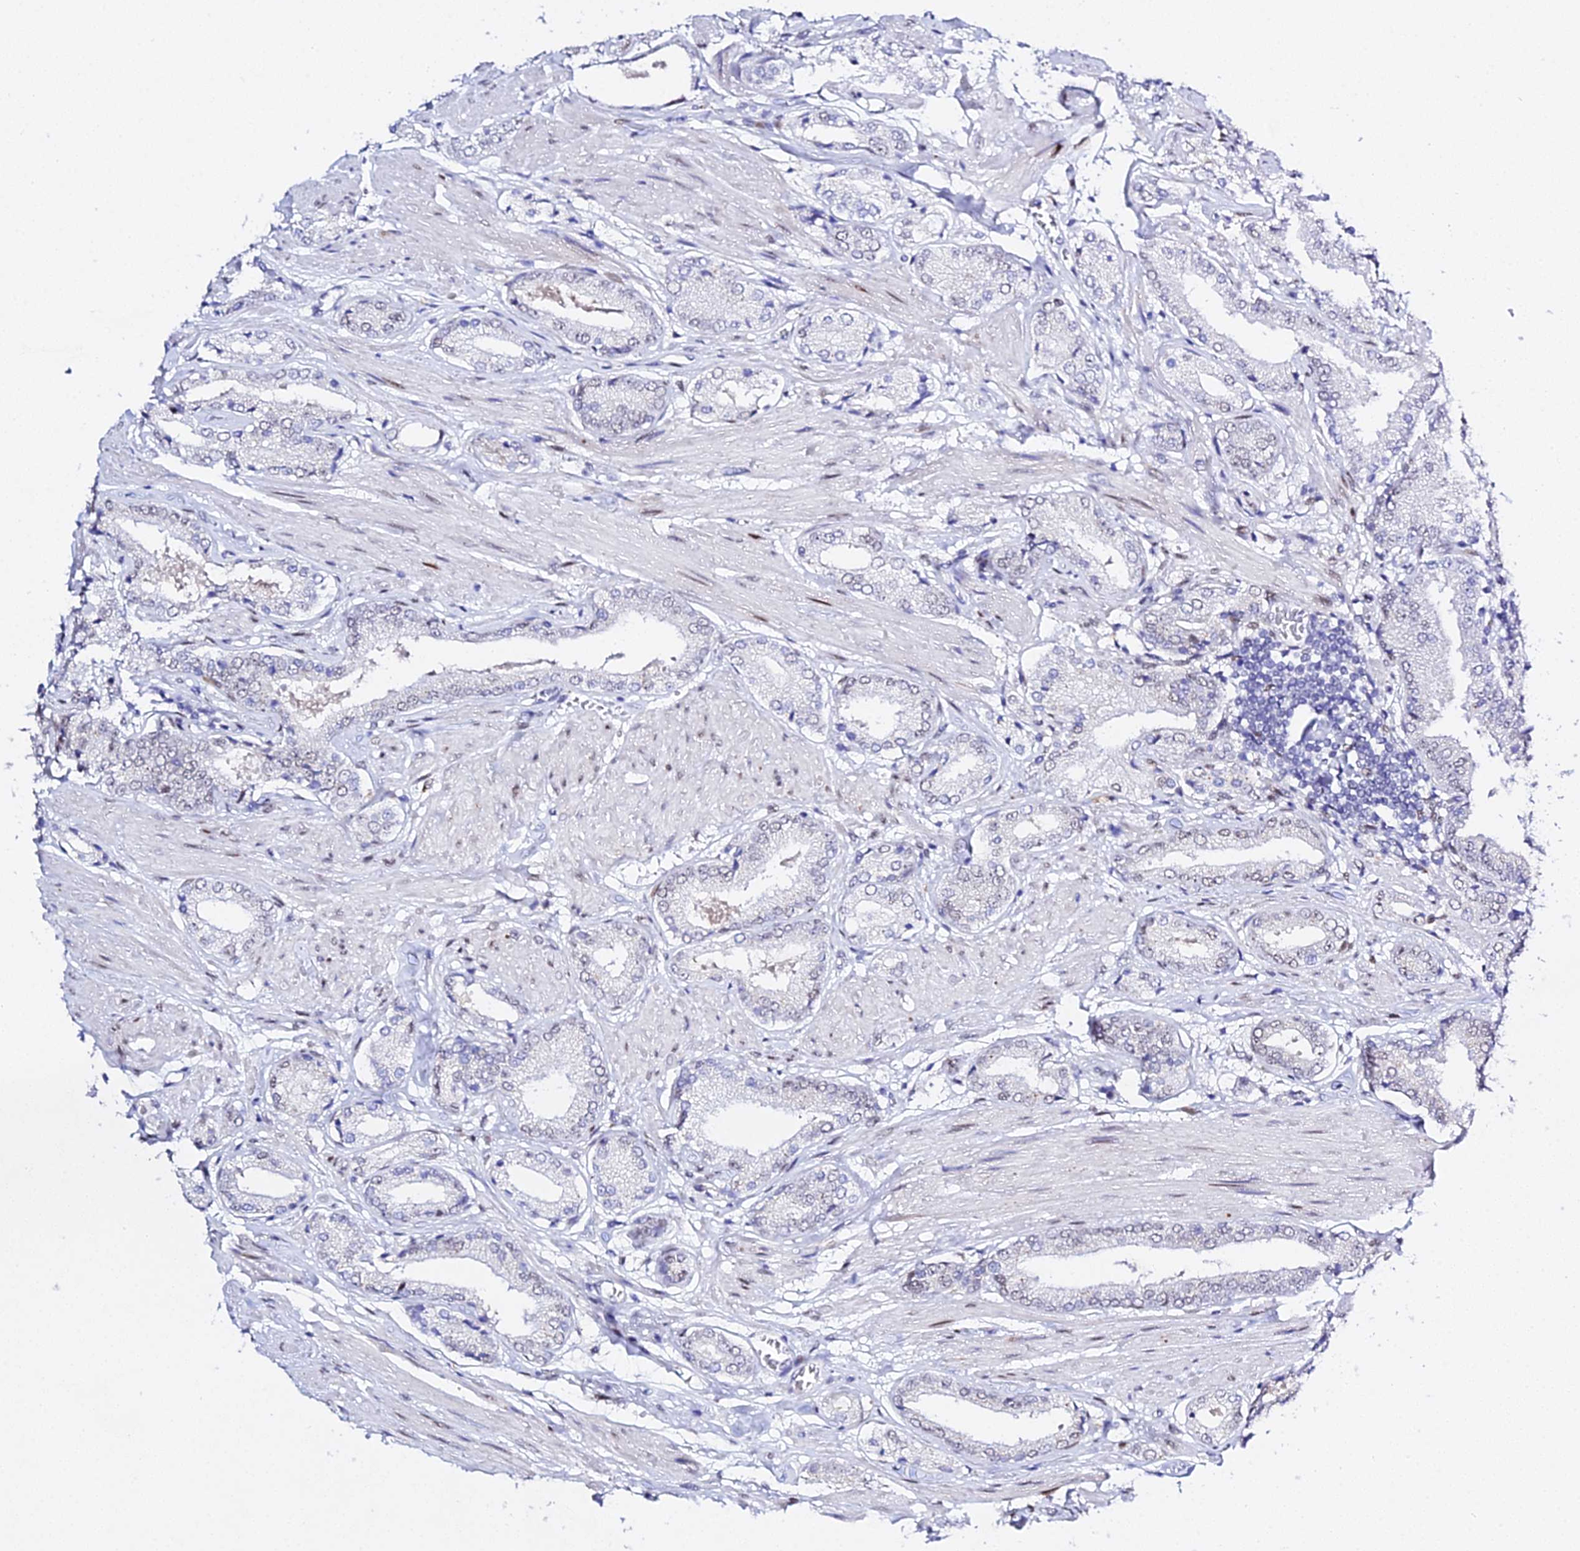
{"staining": {"intensity": "weak", "quantity": "<25%", "location": "nuclear"}, "tissue": "prostate cancer", "cell_type": "Tumor cells", "image_type": "cancer", "snomed": [{"axis": "morphology", "description": "Adenocarcinoma, High grade"}, {"axis": "topography", "description": "Prostate and seminal vesicle, NOS"}], "caption": "Image shows no protein staining in tumor cells of prostate cancer (high-grade adenocarcinoma) tissue.", "gene": "POFUT2", "patient": {"sex": "male", "age": 64}}